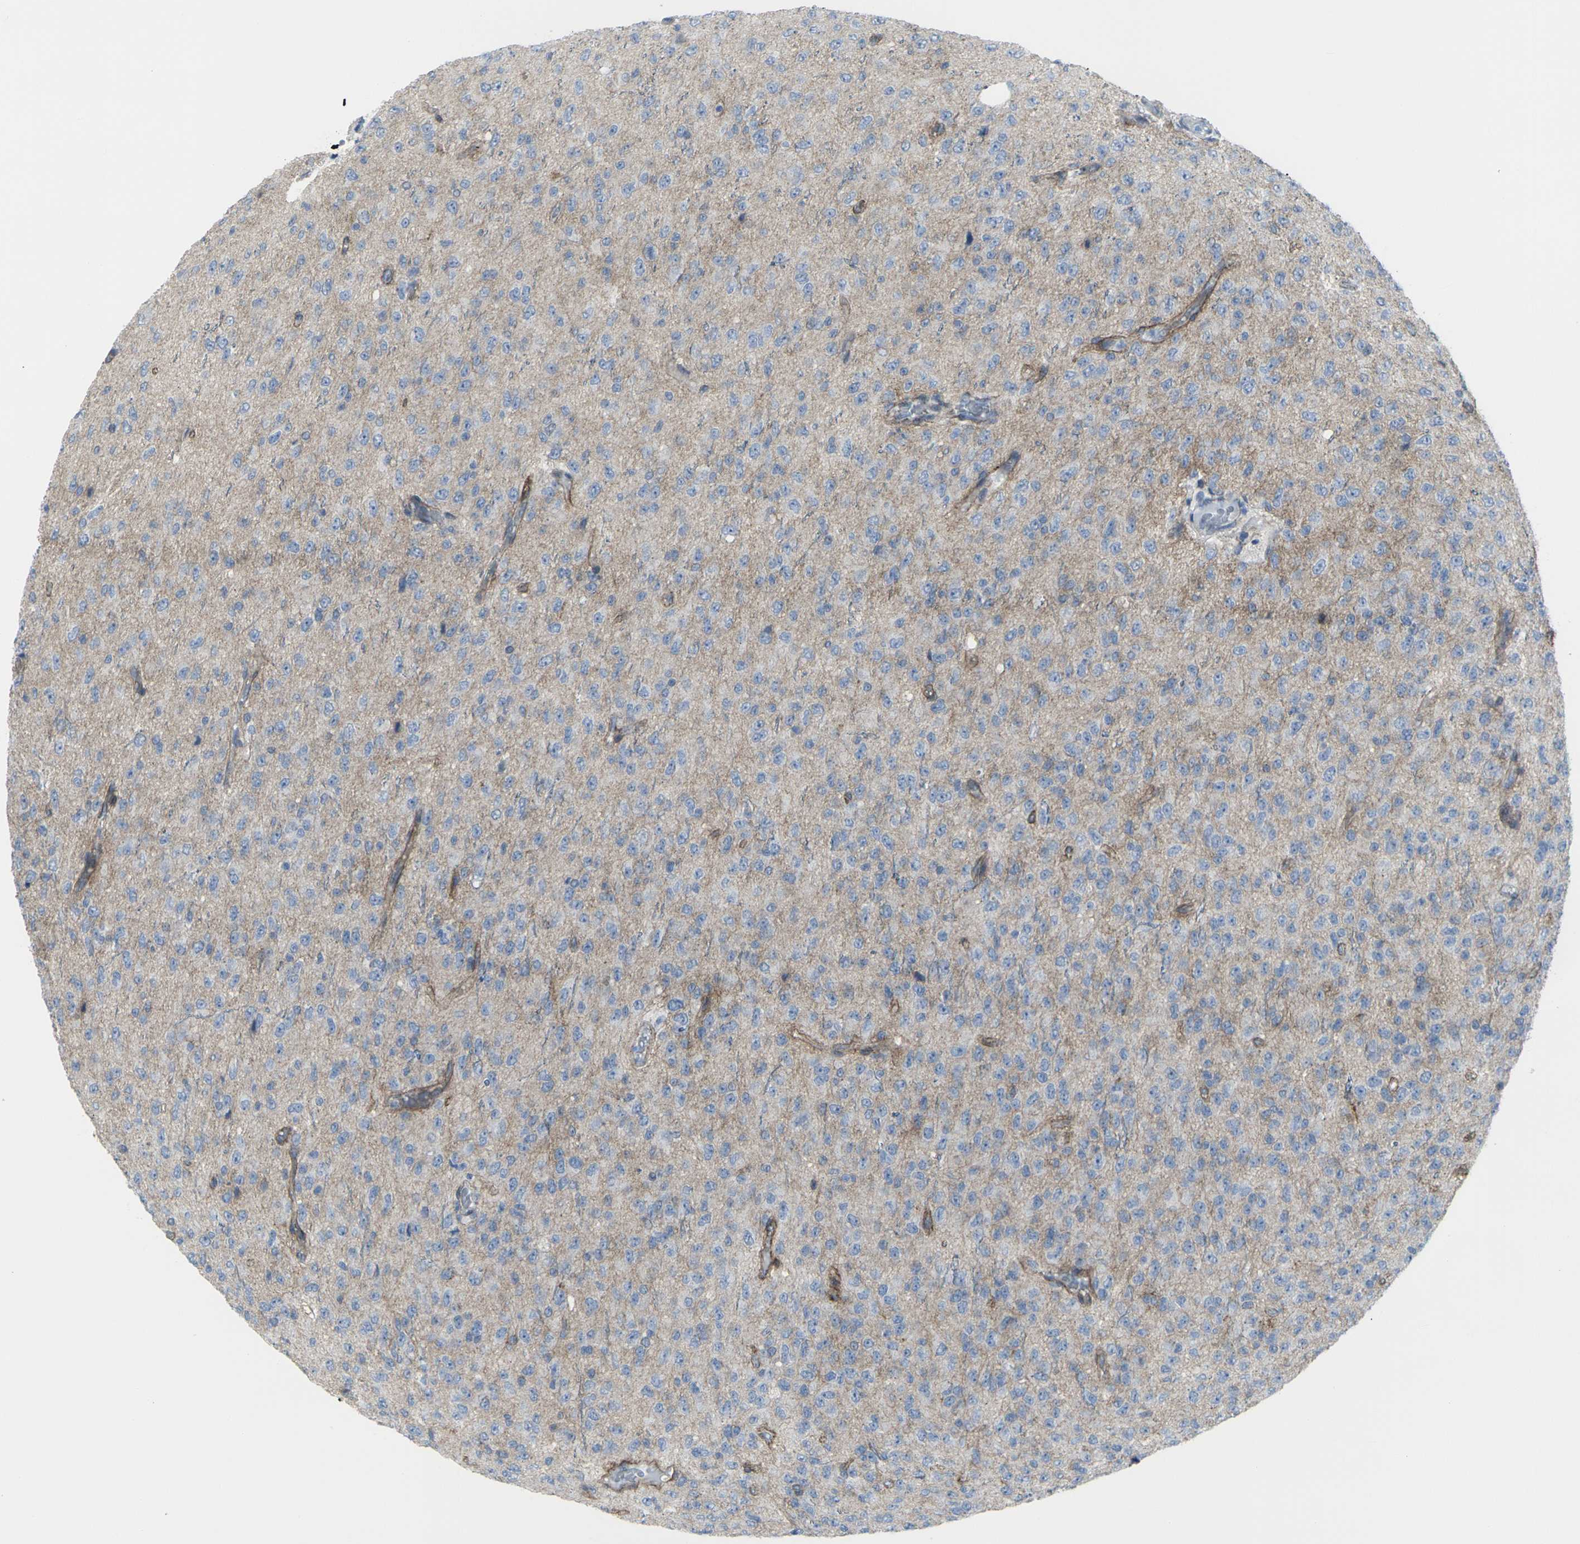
{"staining": {"intensity": "negative", "quantity": "none", "location": "none"}, "tissue": "glioma", "cell_type": "Tumor cells", "image_type": "cancer", "snomed": [{"axis": "morphology", "description": "Glioma, malignant, High grade"}, {"axis": "topography", "description": "pancreas cauda"}], "caption": "Immunohistochemistry (IHC) image of neoplastic tissue: glioma stained with DAB displays no significant protein positivity in tumor cells. (Stains: DAB immunohistochemistry (IHC) with hematoxylin counter stain, Microscopy: brightfield microscopy at high magnification).", "gene": "CDH11", "patient": {"sex": "male", "age": 60}}